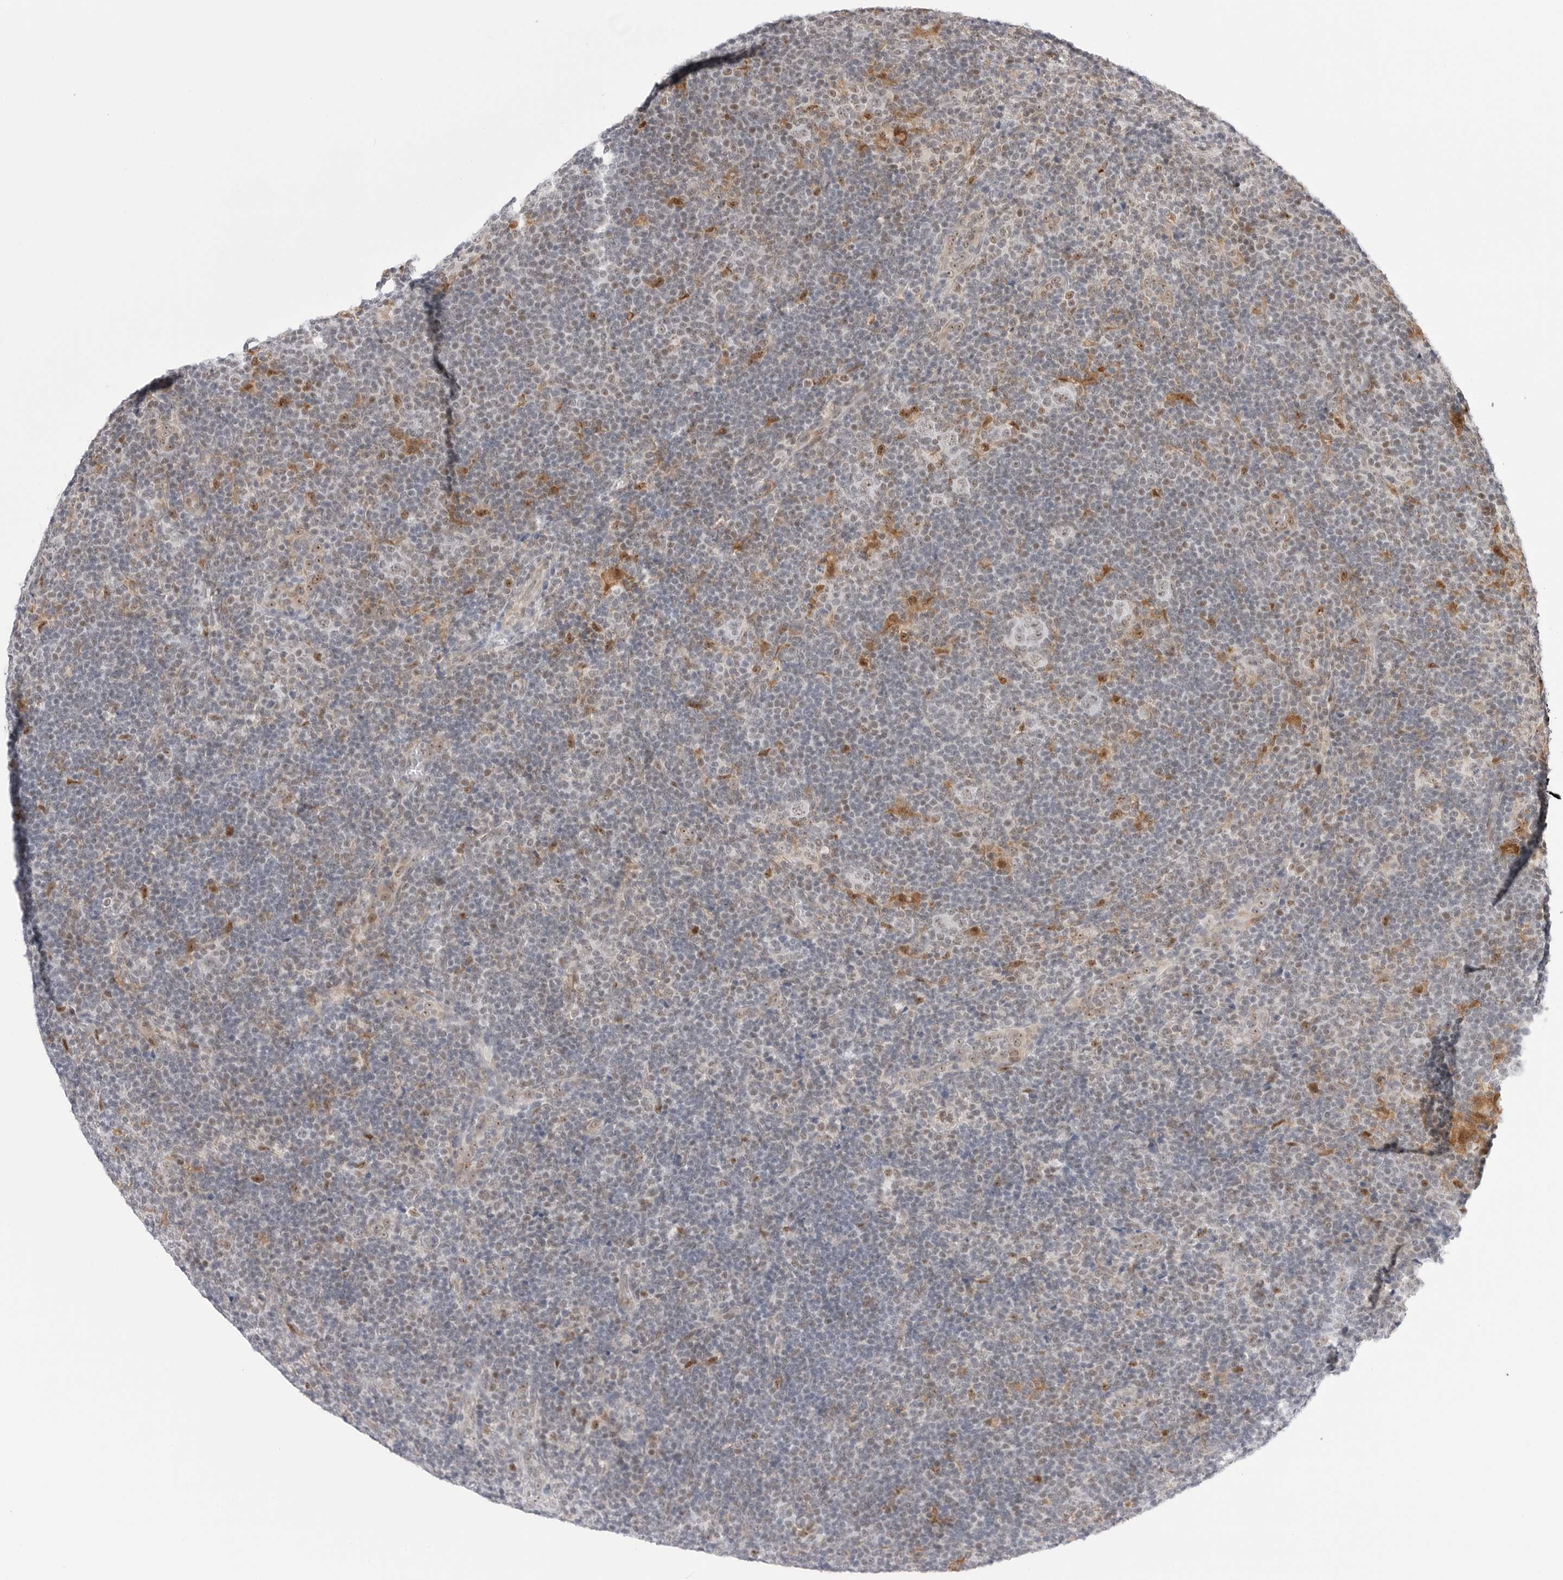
{"staining": {"intensity": "moderate", "quantity": "25%-75%", "location": "nuclear"}, "tissue": "lymphoma", "cell_type": "Tumor cells", "image_type": "cancer", "snomed": [{"axis": "morphology", "description": "Hodgkin's disease, NOS"}, {"axis": "topography", "description": "Lymph node"}], "caption": "An immunohistochemistry (IHC) micrograph of tumor tissue is shown. Protein staining in brown highlights moderate nuclear positivity in lymphoma within tumor cells.", "gene": "C1orf162", "patient": {"sex": "female", "age": 57}}